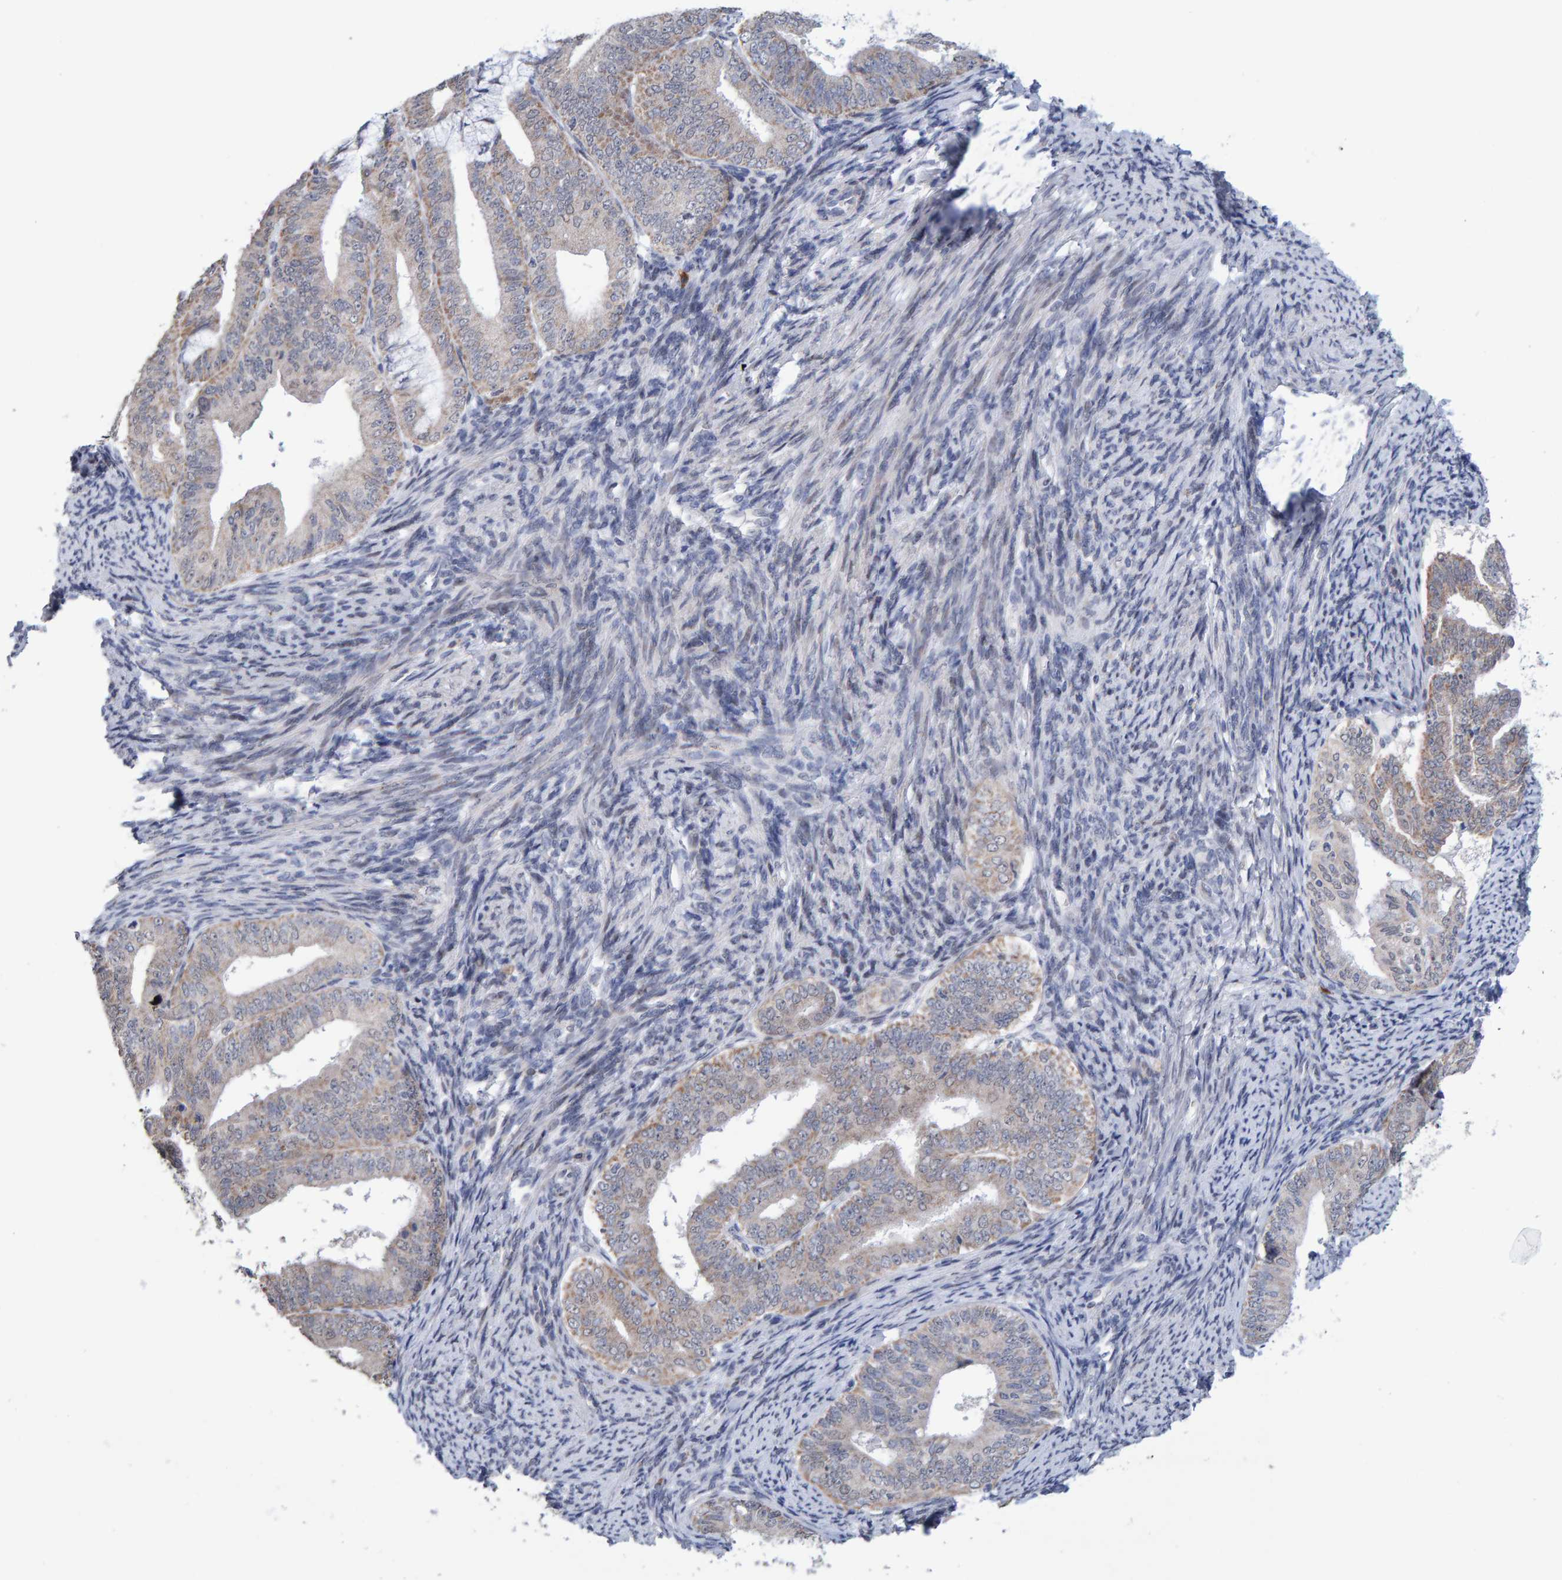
{"staining": {"intensity": "weak", "quantity": ">75%", "location": "cytoplasmic/membranous"}, "tissue": "endometrial cancer", "cell_type": "Tumor cells", "image_type": "cancer", "snomed": [{"axis": "morphology", "description": "Adenocarcinoma, NOS"}, {"axis": "topography", "description": "Endometrium"}], "caption": "Adenocarcinoma (endometrial) stained with DAB (3,3'-diaminobenzidine) immunohistochemistry (IHC) shows low levels of weak cytoplasmic/membranous positivity in approximately >75% of tumor cells.", "gene": "USP43", "patient": {"sex": "female", "age": 63}}